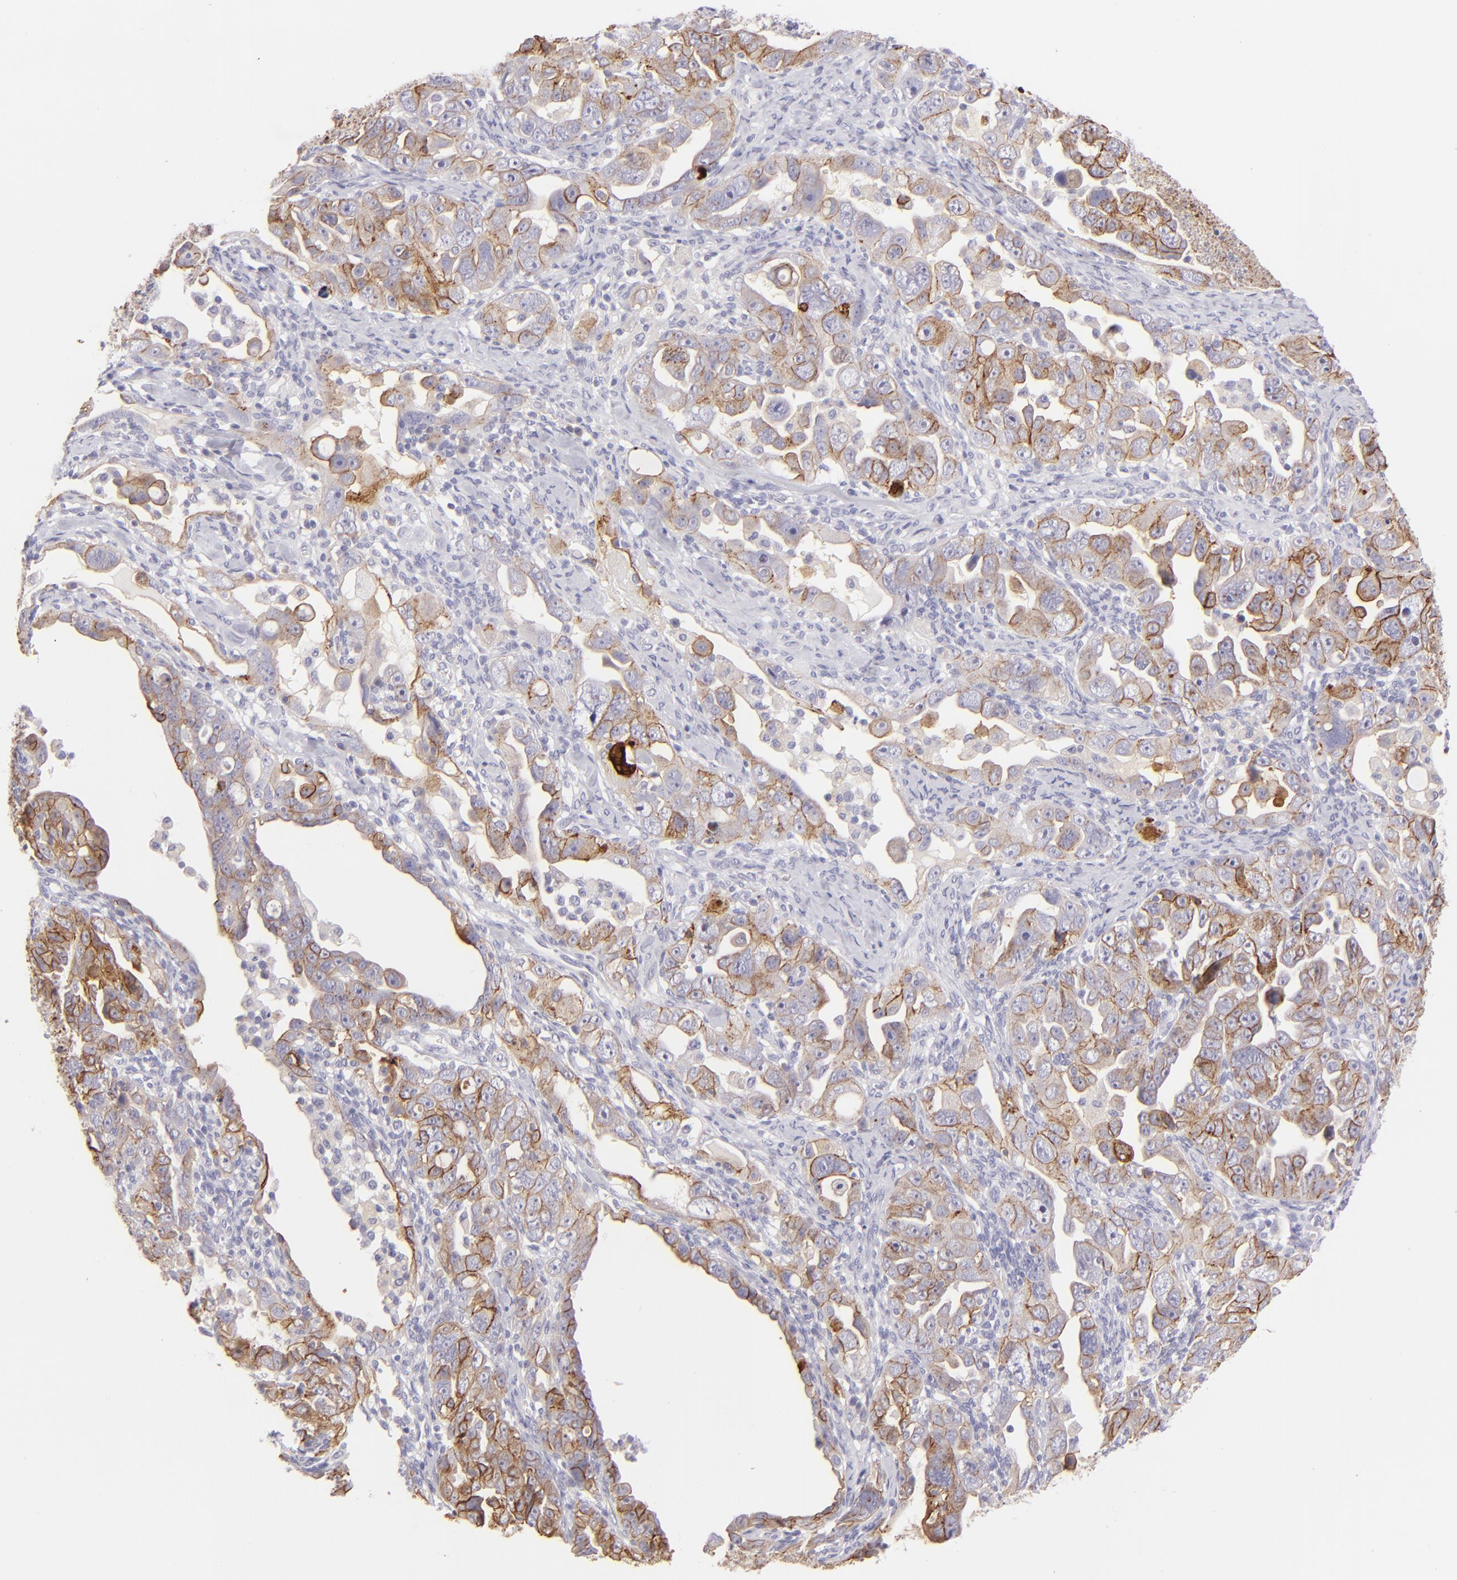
{"staining": {"intensity": "moderate", "quantity": "25%-75%", "location": "cytoplasmic/membranous"}, "tissue": "ovarian cancer", "cell_type": "Tumor cells", "image_type": "cancer", "snomed": [{"axis": "morphology", "description": "Cystadenocarcinoma, serous, NOS"}, {"axis": "topography", "description": "Ovary"}], "caption": "Immunohistochemical staining of ovarian cancer displays medium levels of moderate cytoplasmic/membranous protein expression in approximately 25%-75% of tumor cells.", "gene": "CLDN4", "patient": {"sex": "female", "age": 66}}